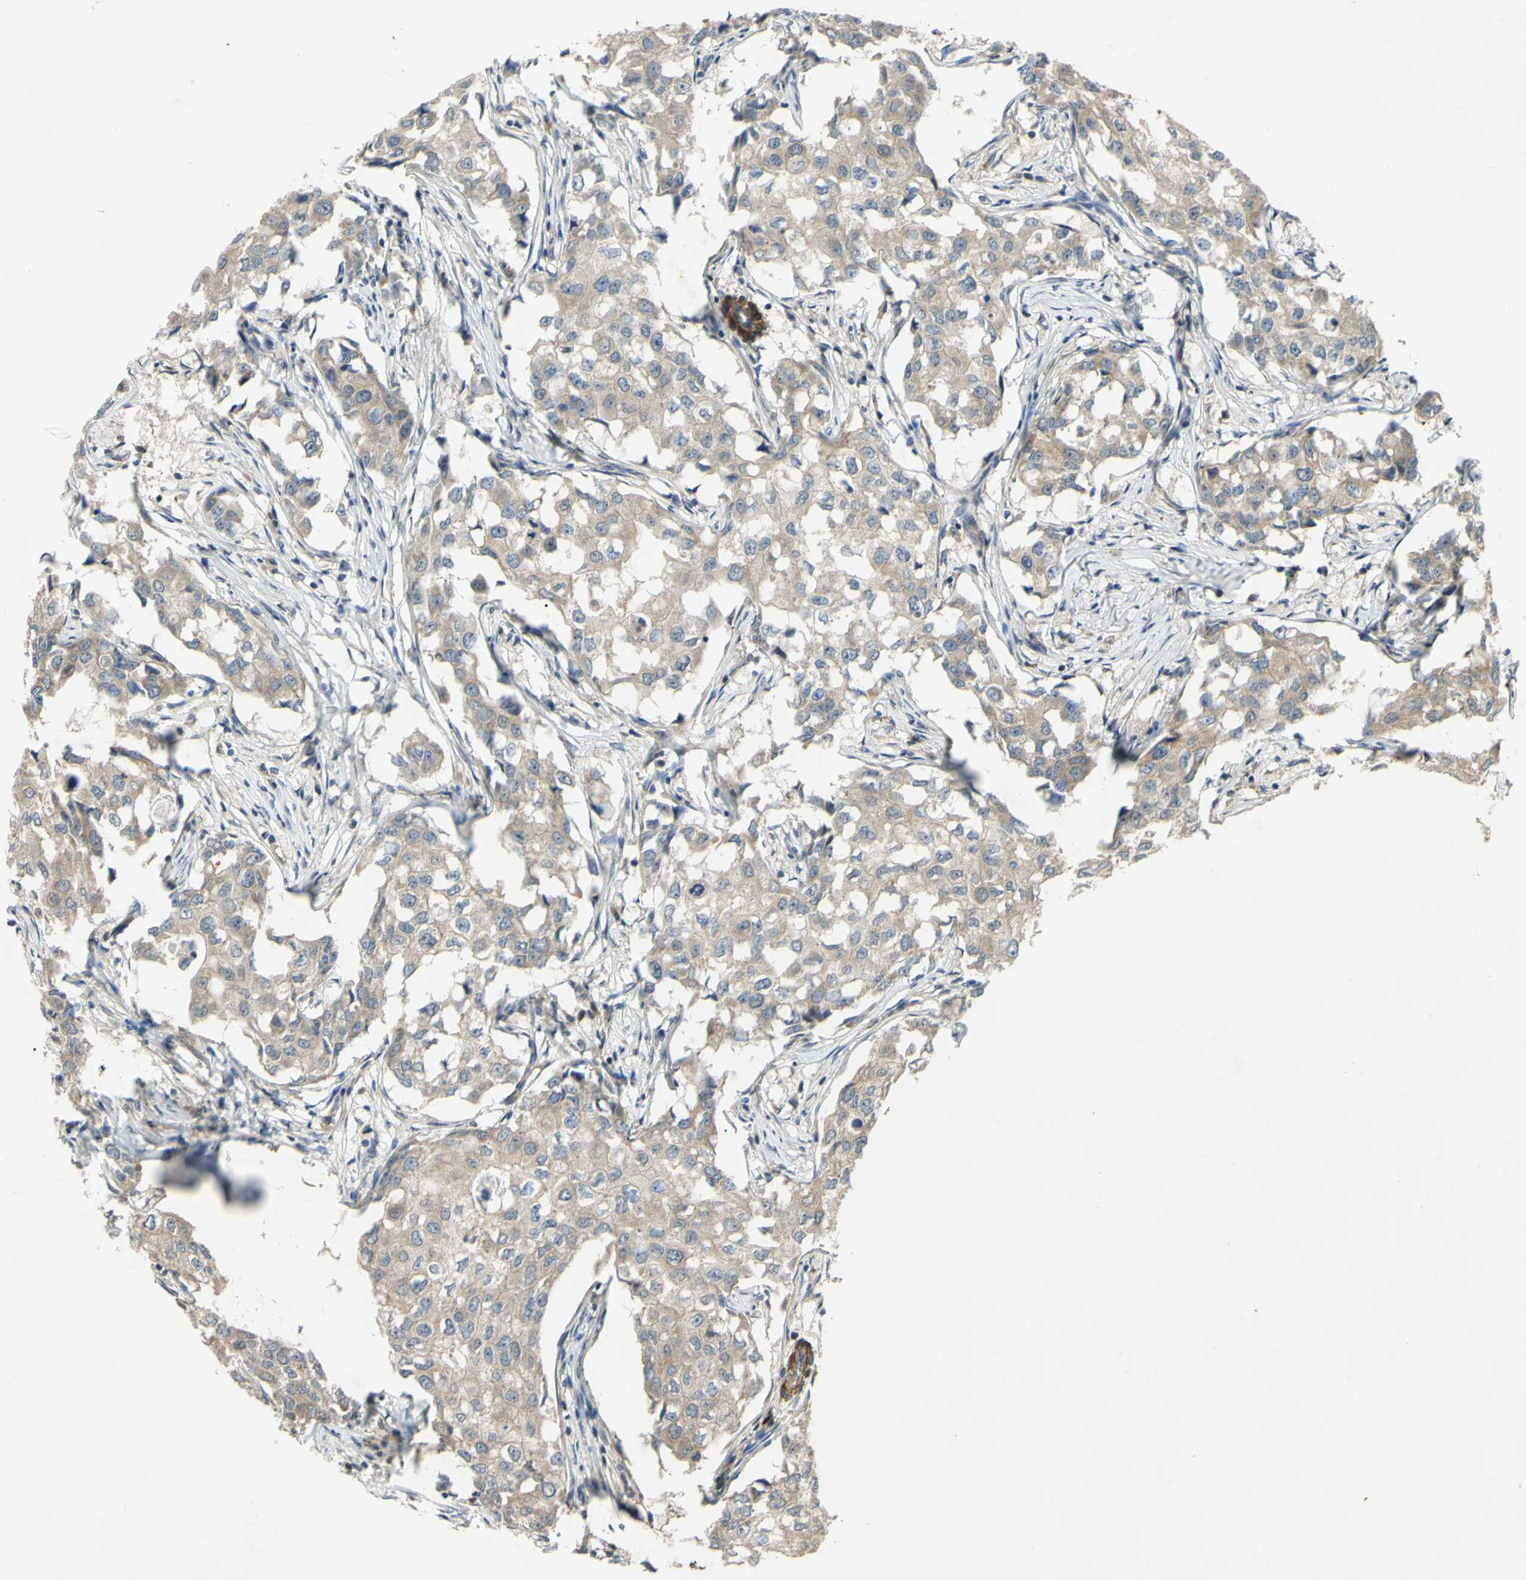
{"staining": {"intensity": "moderate", "quantity": ">75%", "location": "cytoplasmic/membranous"}, "tissue": "breast cancer", "cell_type": "Tumor cells", "image_type": "cancer", "snomed": [{"axis": "morphology", "description": "Duct carcinoma"}, {"axis": "topography", "description": "Breast"}], "caption": "Intraductal carcinoma (breast) stained with DAB (3,3'-diaminobenzidine) immunohistochemistry (IHC) exhibits medium levels of moderate cytoplasmic/membranous staining in approximately >75% of tumor cells.", "gene": "PARD6A", "patient": {"sex": "female", "age": 27}}